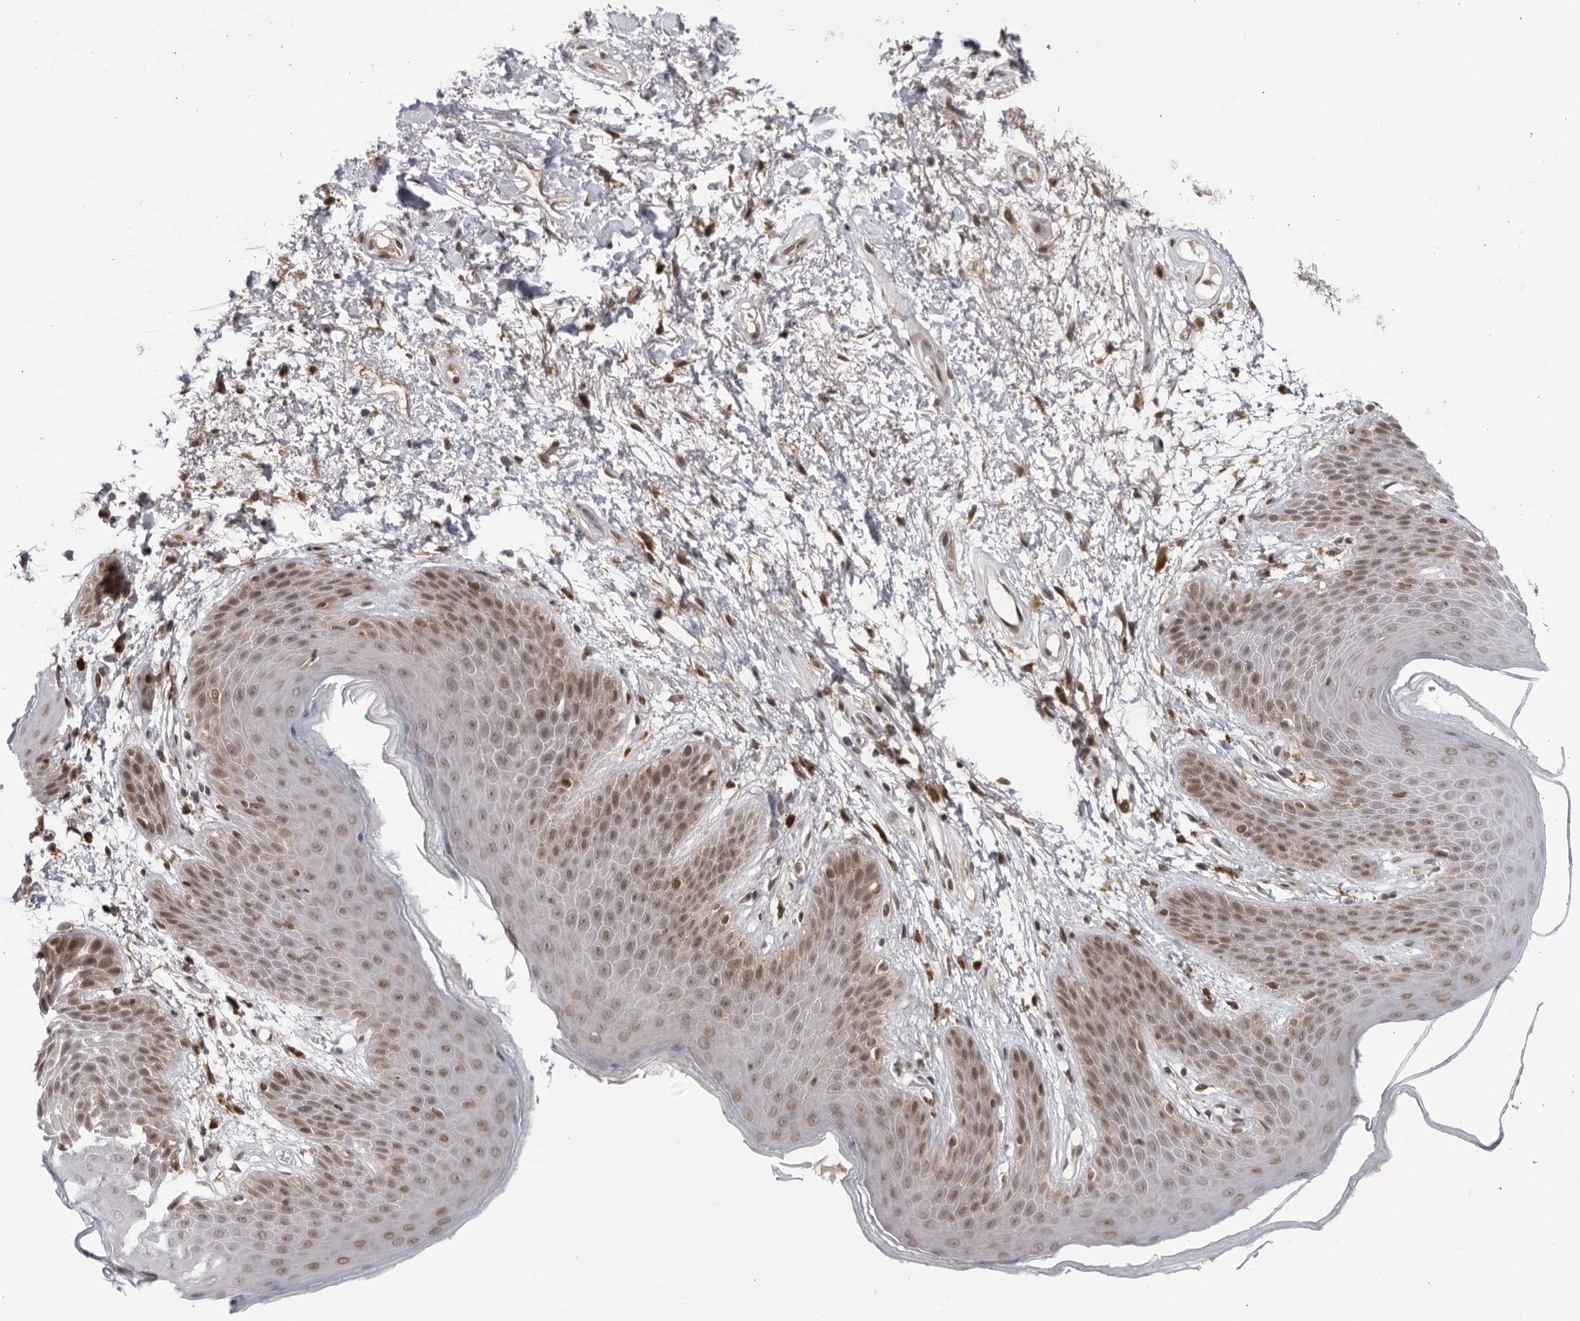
{"staining": {"intensity": "moderate", "quantity": ">75%", "location": "nuclear"}, "tissue": "skin", "cell_type": "Epidermal cells", "image_type": "normal", "snomed": [{"axis": "morphology", "description": "Normal tissue, NOS"}, {"axis": "topography", "description": "Anal"}], "caption": "Protein expression analysis of benign skin shows moderate nuclear expression in approximately >75% of epidermal cells.", "gene": "DTL", "patient": {"sex": "male", "age": 74}}